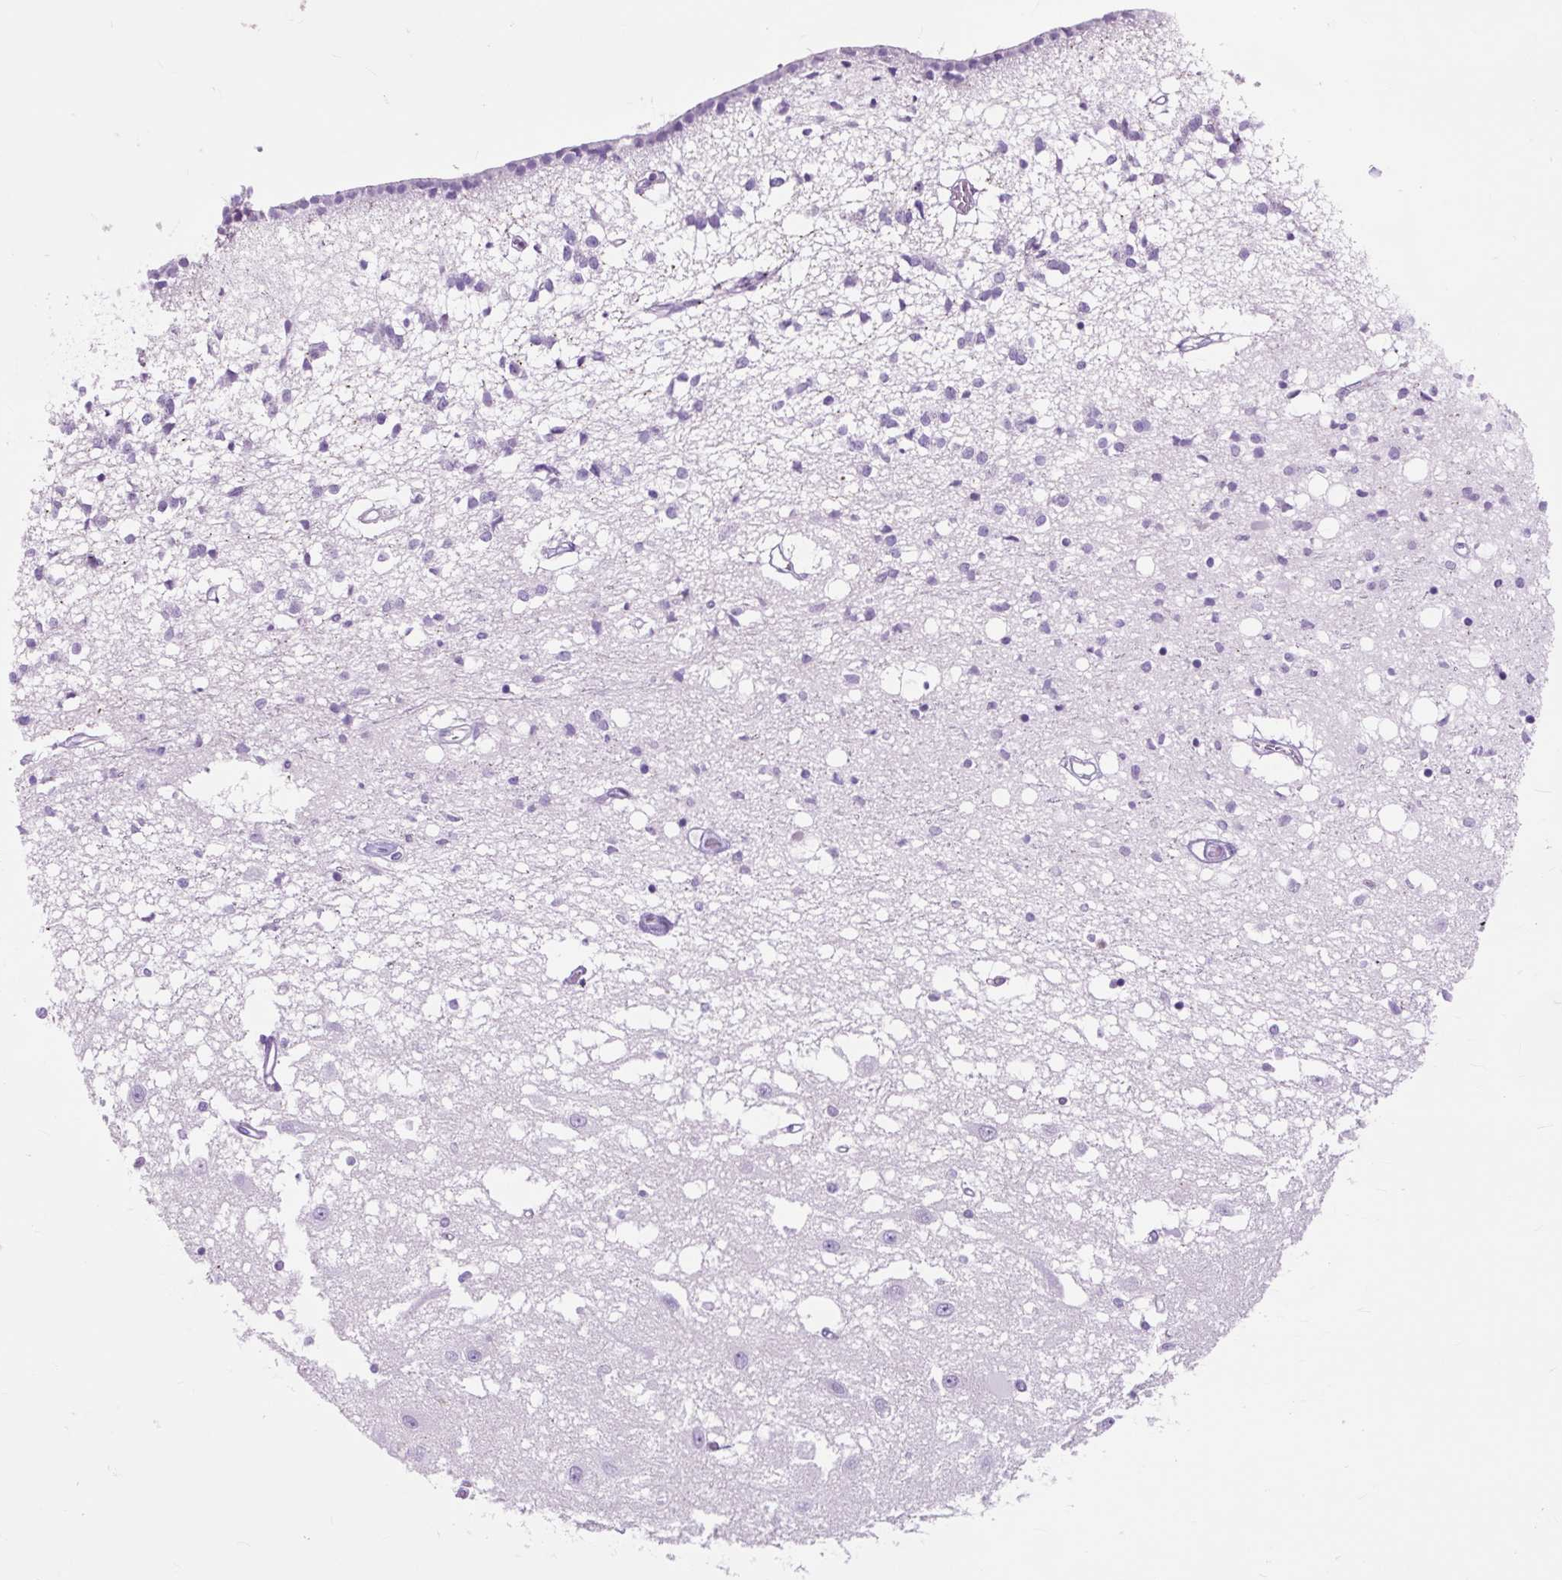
{"staining": {"intensity": "negative", "quantity": "none", "location": "none"}, "tissue": "caudate", "cell_type": "Glial cells", "image_type": "normal", "snomed": [{"axis": "morphology", "description": "Normal tissue, NOS"}, {"axis": "topography", "description": "Lateral ventricle wall"}], "caption": "Caudate stained for a protein using immunohistochemistry (IHC) shows no positivity glial cells.", "gene": "OR10A7", "patient": {"sex": "male", "age": 70}}